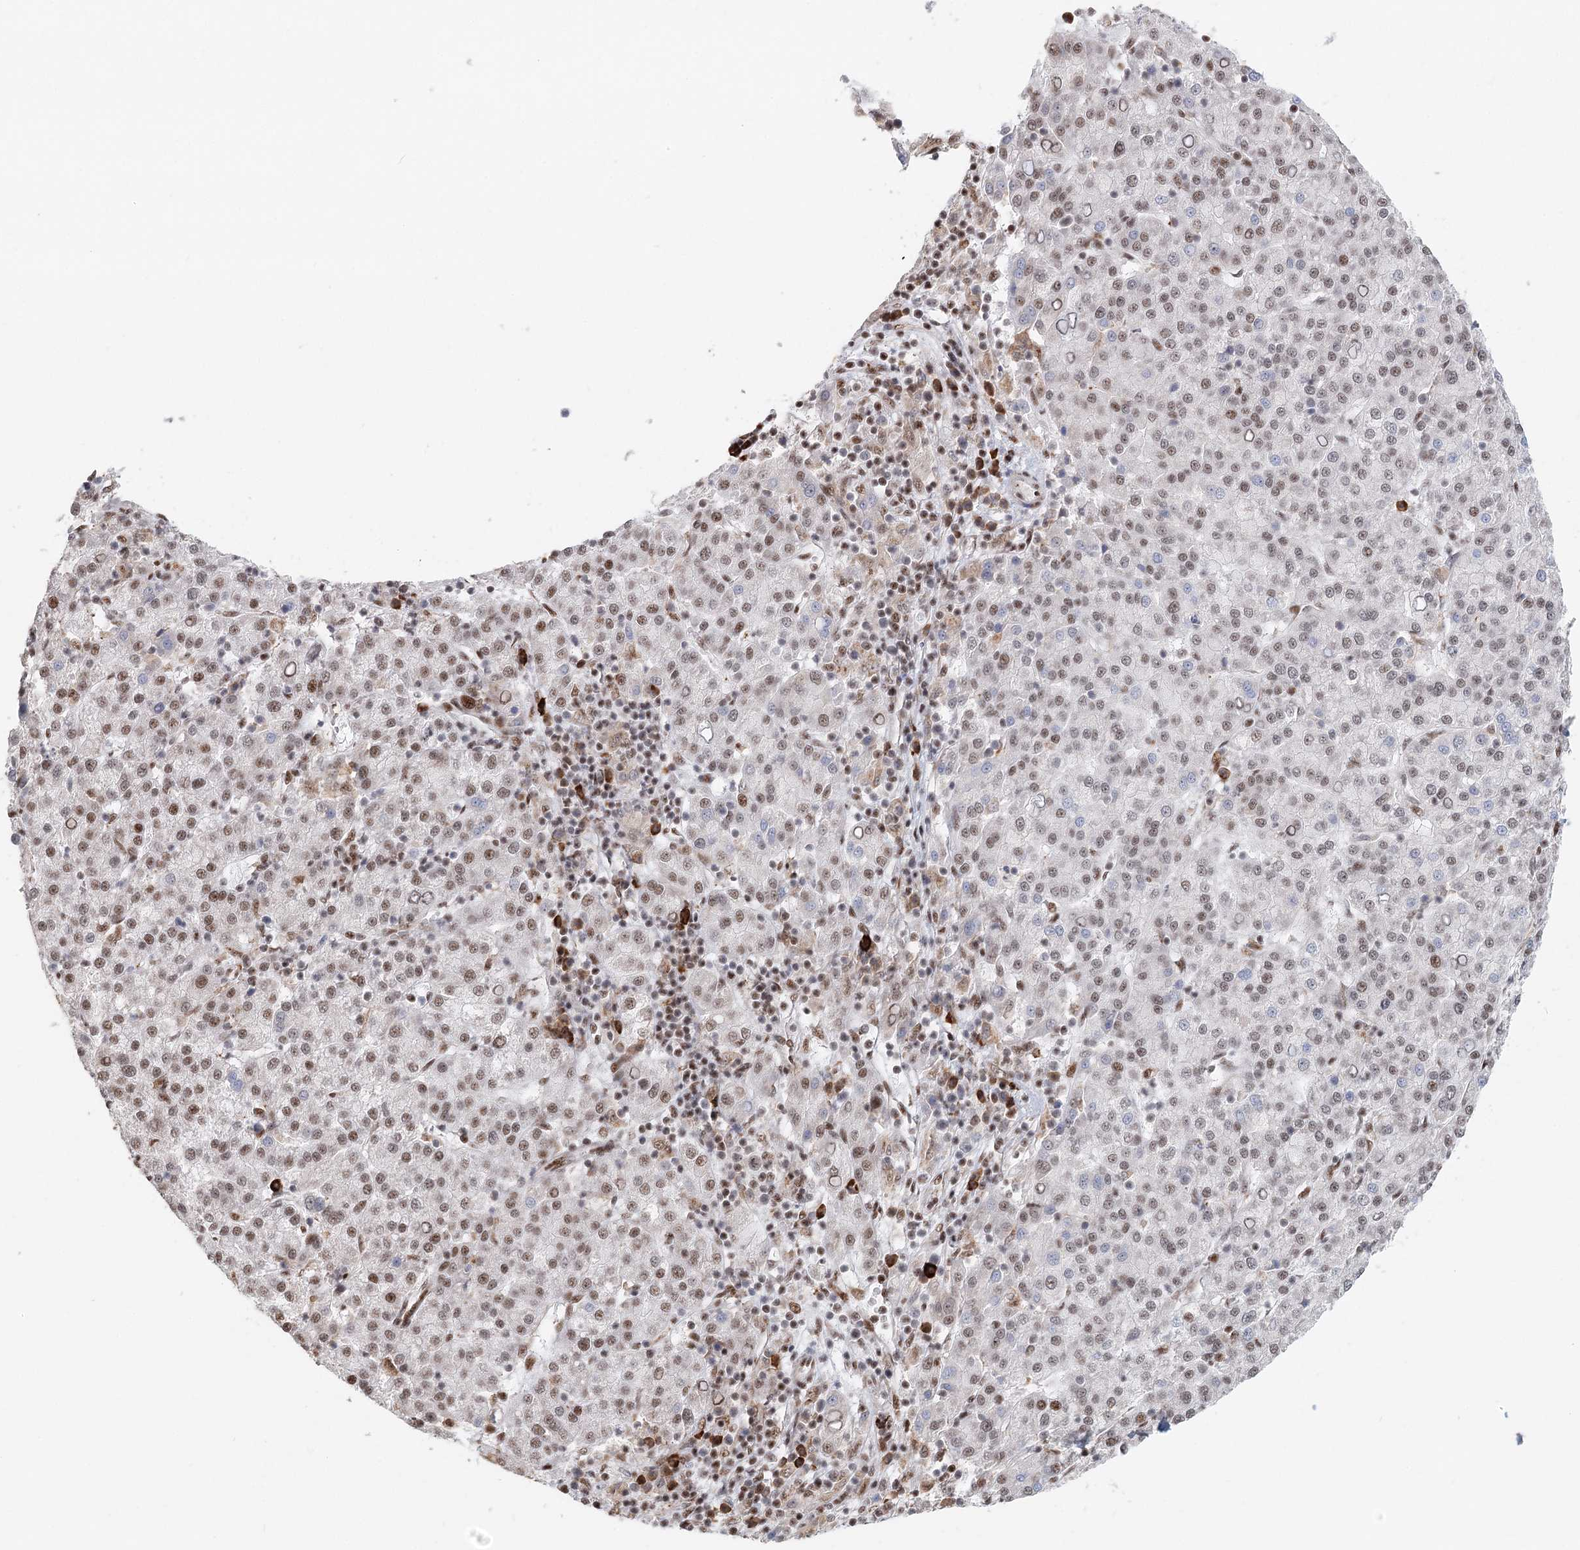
{"staining": {"intensity": "moderate", "quantity": ">75%", "location": "nuclear"}, "tissue": "liver cancer", "cell_type": "Tumor cells", "image_type": "cancer", "snomed": [{"axis": "morphology", "description": "Carcinoma, Hepatocellular, NOS"}, {"axis": "topography", "description": "Liver"}], "caption": "A high-resolution image shows IHC staining of liver hepatocellular carcinoma, which shows moderate nuclear expression in approximately >75% of tumor cells.", "gene": "BNIP5", "patient": {"sex": "female", "age": 58}}